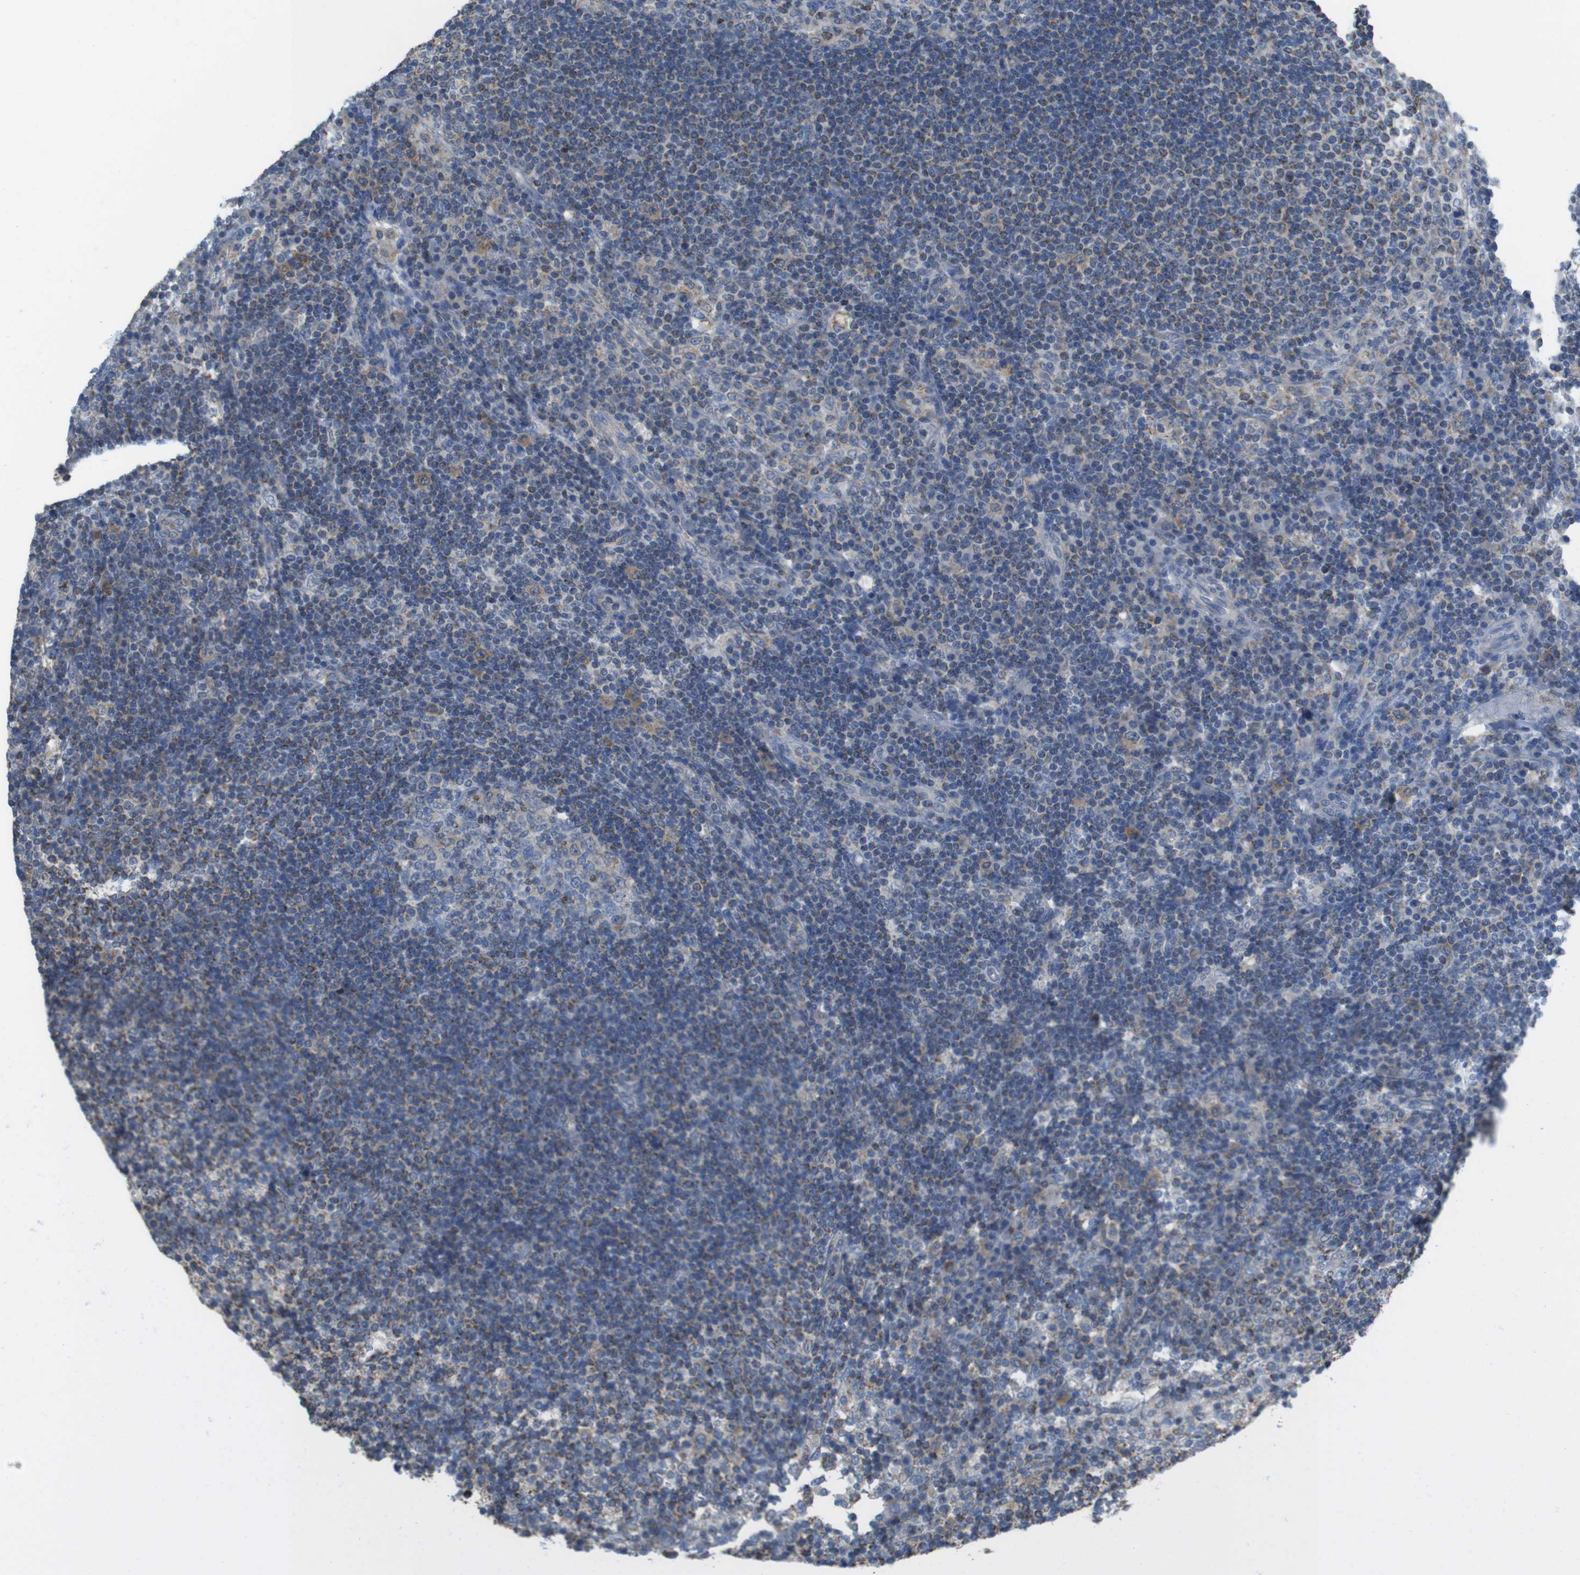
{"staining": {"intensity": "moderate", "quantity": "<25%", "location": "cytoplasmic/membranous"}, "tissue": "lymph node", "cell_type": "Germinal center cells", "image_type": "normal", "snomed": [{"axis": "morphology", "description": "Normal tissue, NOS"}, {"axis": "topography", "description": "Lymph node"}], "caption": "Lymph node stained for a protein (brown) displays moderate cytoplasmic/membranous positive staining in approximately <25% of germinal center cells.", "gene": "GRIK1", "patient": {"sex": "female", "age": 53}}